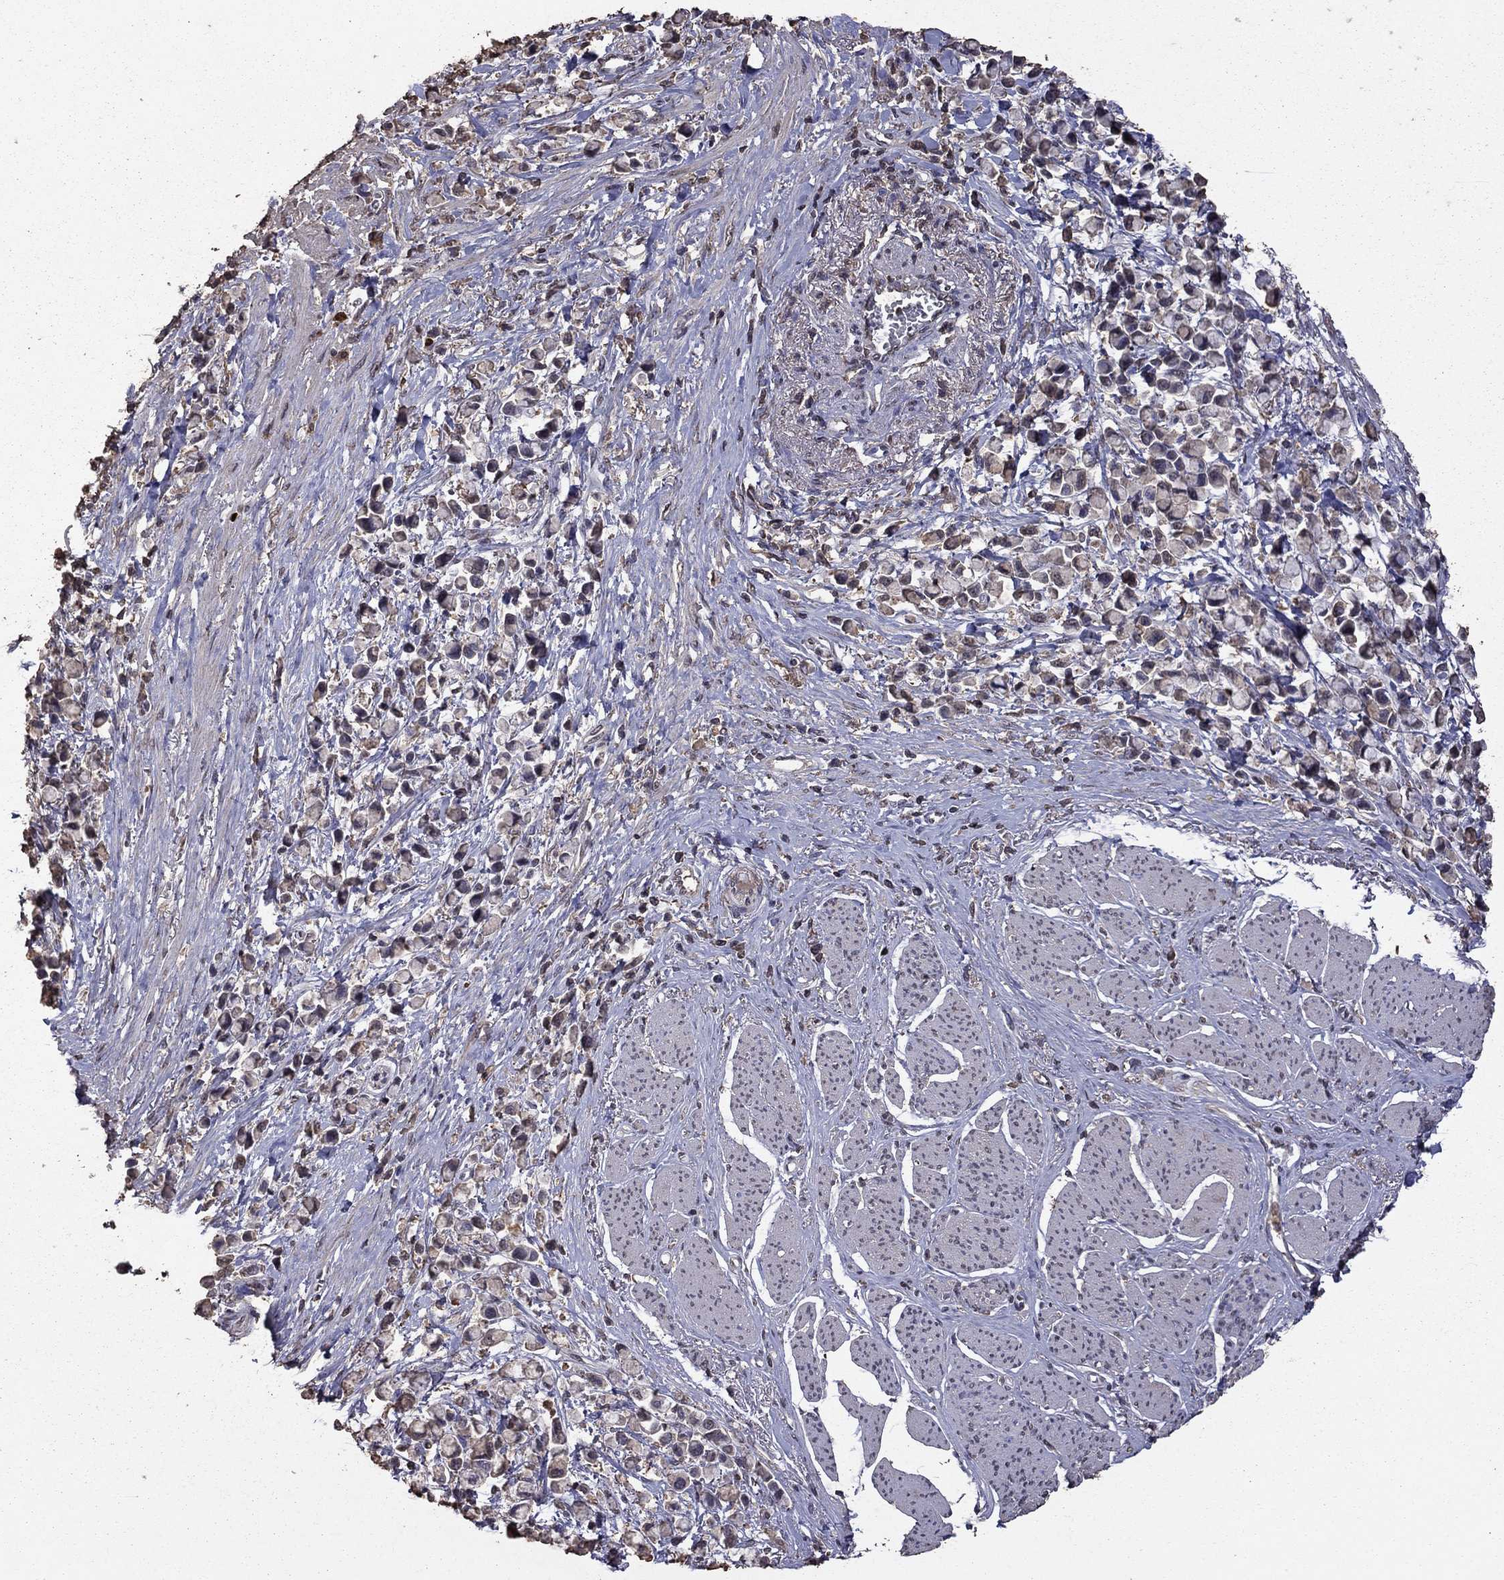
{"staining": {"intensity": "negative", "quantity": "none", "location": "none"}, "tissue": "stomach cancer", "cell_type": "Tumor cells", "image_type": "cancer", "snomed": [{"axis": "morphology", "description": "Adenocarcinoma, NOS"}, {"axis": "topography", "description": "Stomach"}], "caption": "The immunohistochemistry (IHC) image has no significant expression in tumor cells of stomach cancer tissue.", "gene": "SERPINA5", "patient": {"sex": "female", "age": 81}}